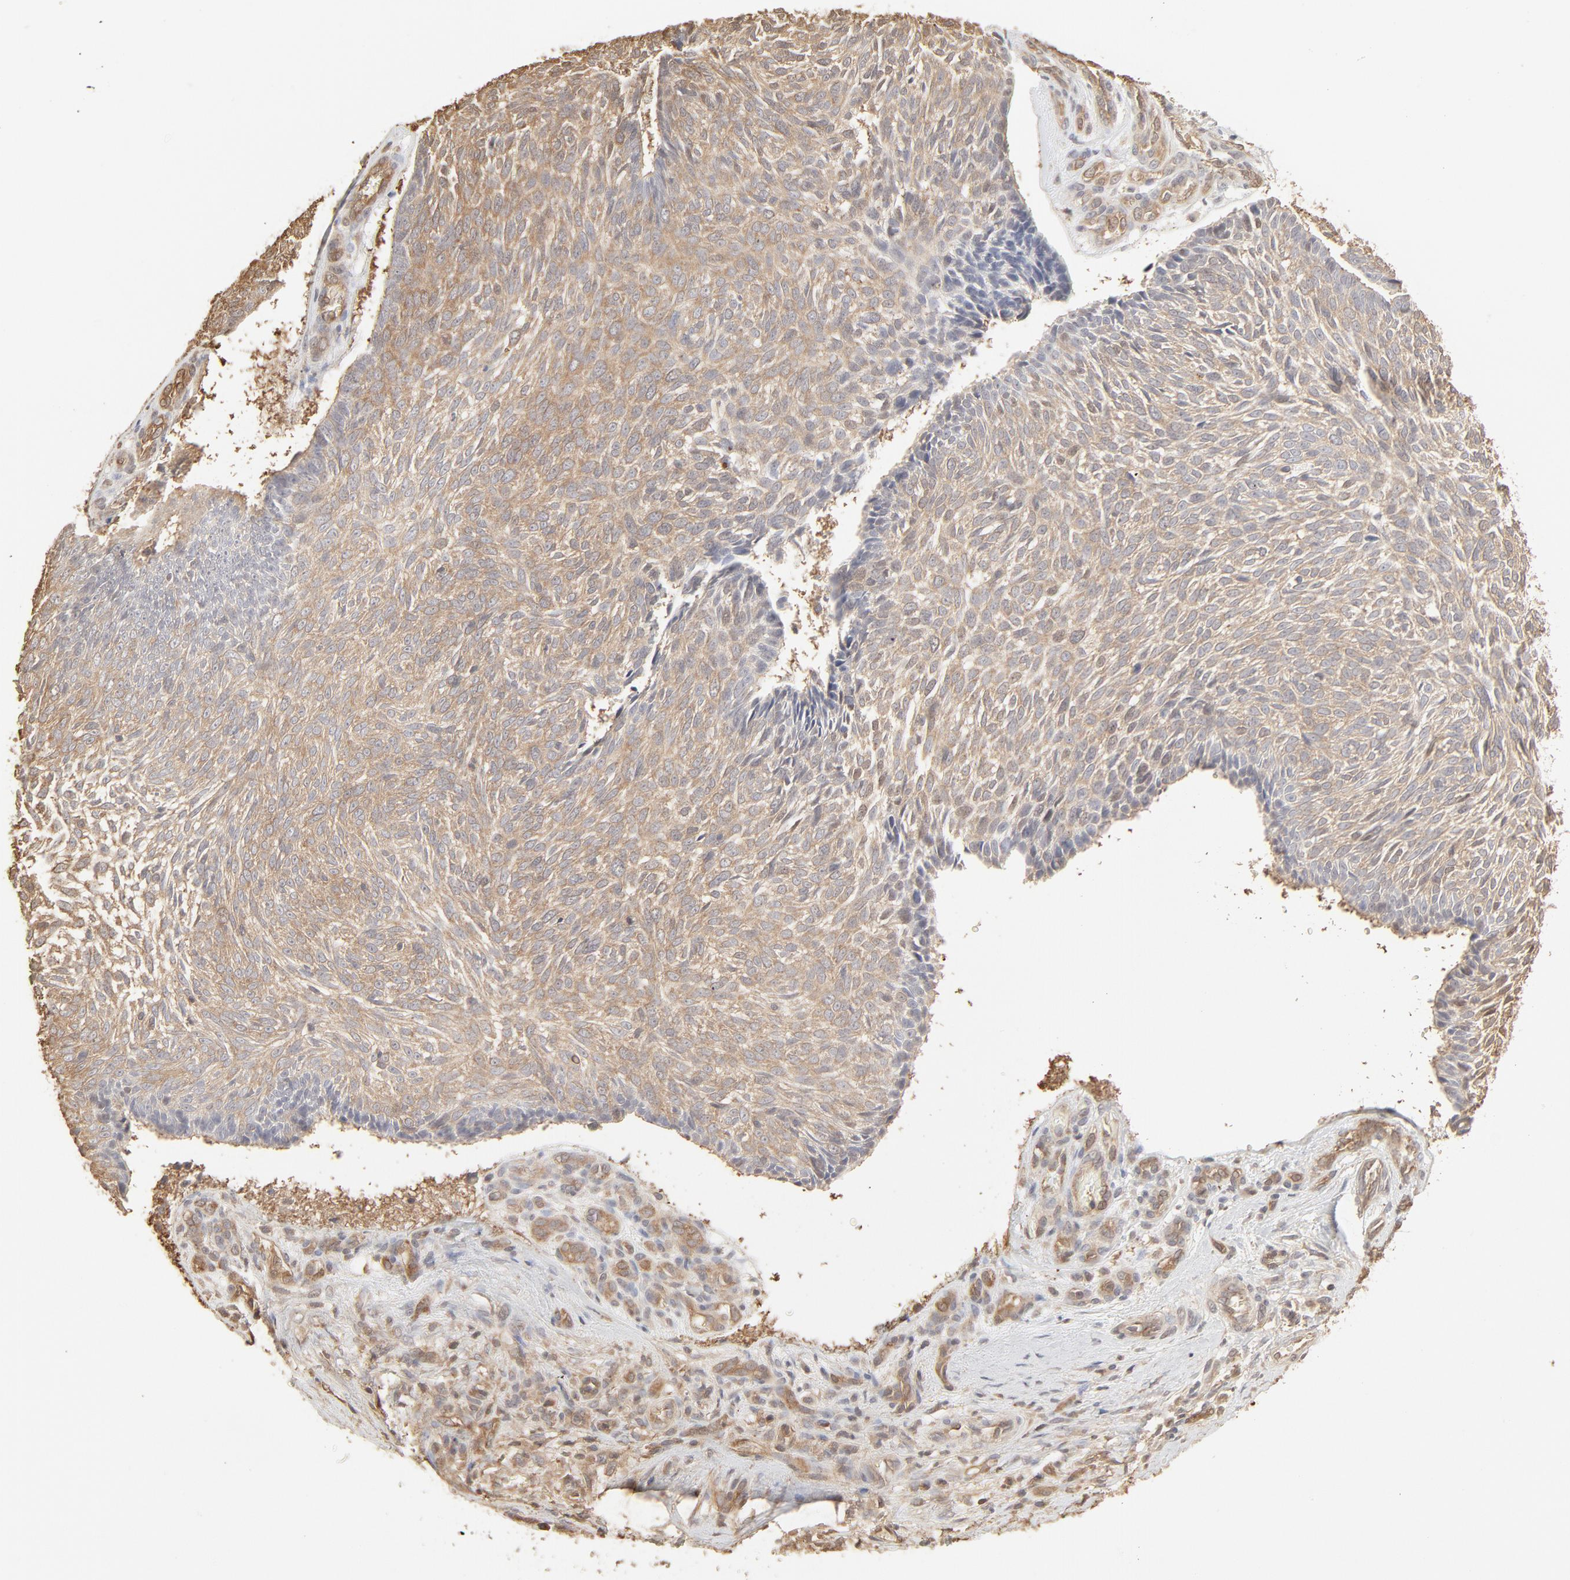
{"staining": {"intensity": "weak", "quantity": ">75%", "location": "cytoplasmic/membranous"}, "tissue": "skin cancer", "cell_type": "Tumor cells", "image_type": "cancer", "snomed": [{"axis": "morphology", "description": "Basal cell carcinoma"}, {"axis": "topography", "description": "Skin"}], "caption": "A brown stain shows weak cytoplasmic/membranous expression of a protein in skin cancer tumor cells. (IHC, brightfield microscopy, high magnification).", "gene": "PPP2CA", "patient": {"sex": "male", "age": 72}}